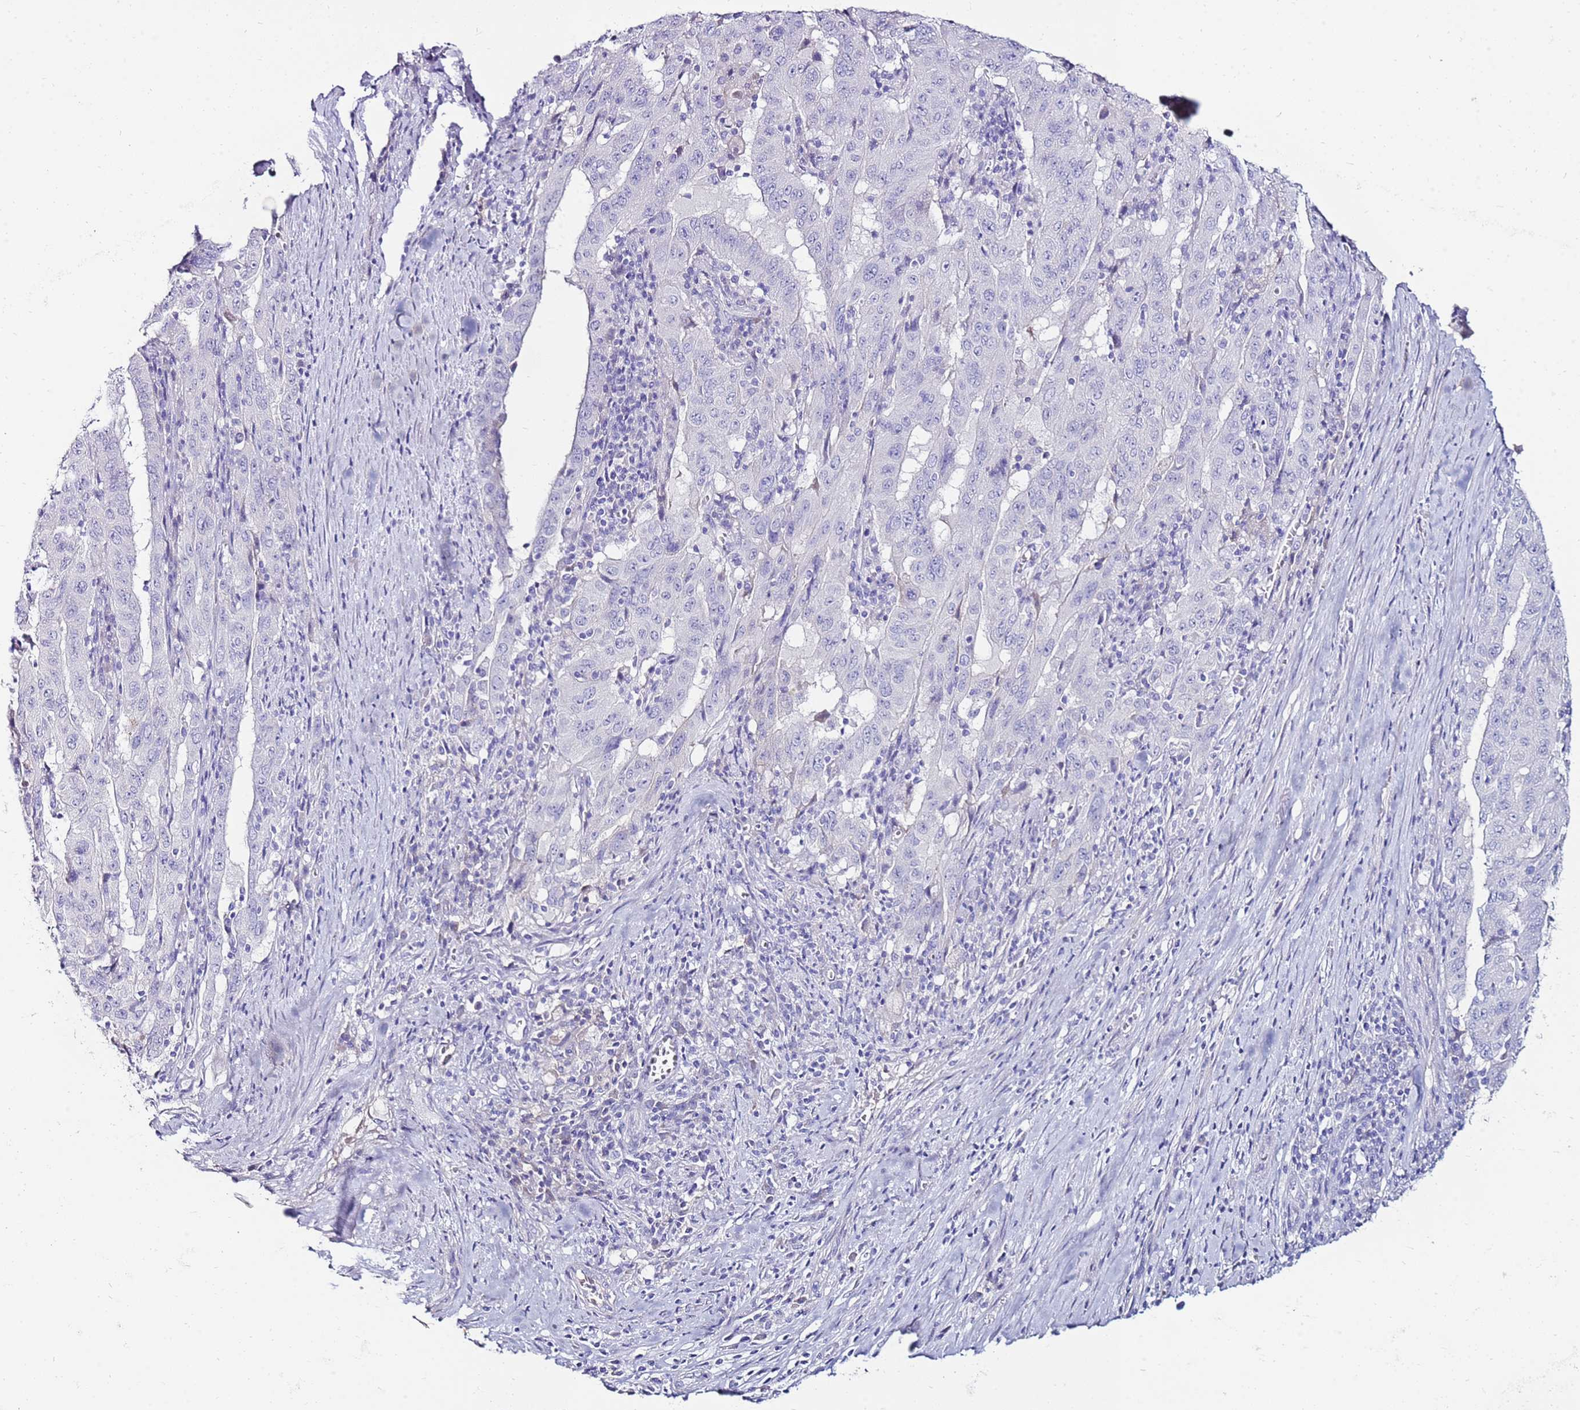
{"staining": {"intensity": "negative", "quantity": "none", "location": "none"}, "tissue": "pancreatic cancer", "cell_type": "Tumor cells", "image_type": "cancer", "snomed": [{"axis": "morphology", "description": "Adenocarcinoma, NOS"}, {"axis": "topography", "description": "Pancreas"}], "caption": "Image shows no significant protein staining in tumor cells of pancreatic adenocarcinoma.", "gene": "EVPLL", "patient": {"sex": "male", "age": 63}}